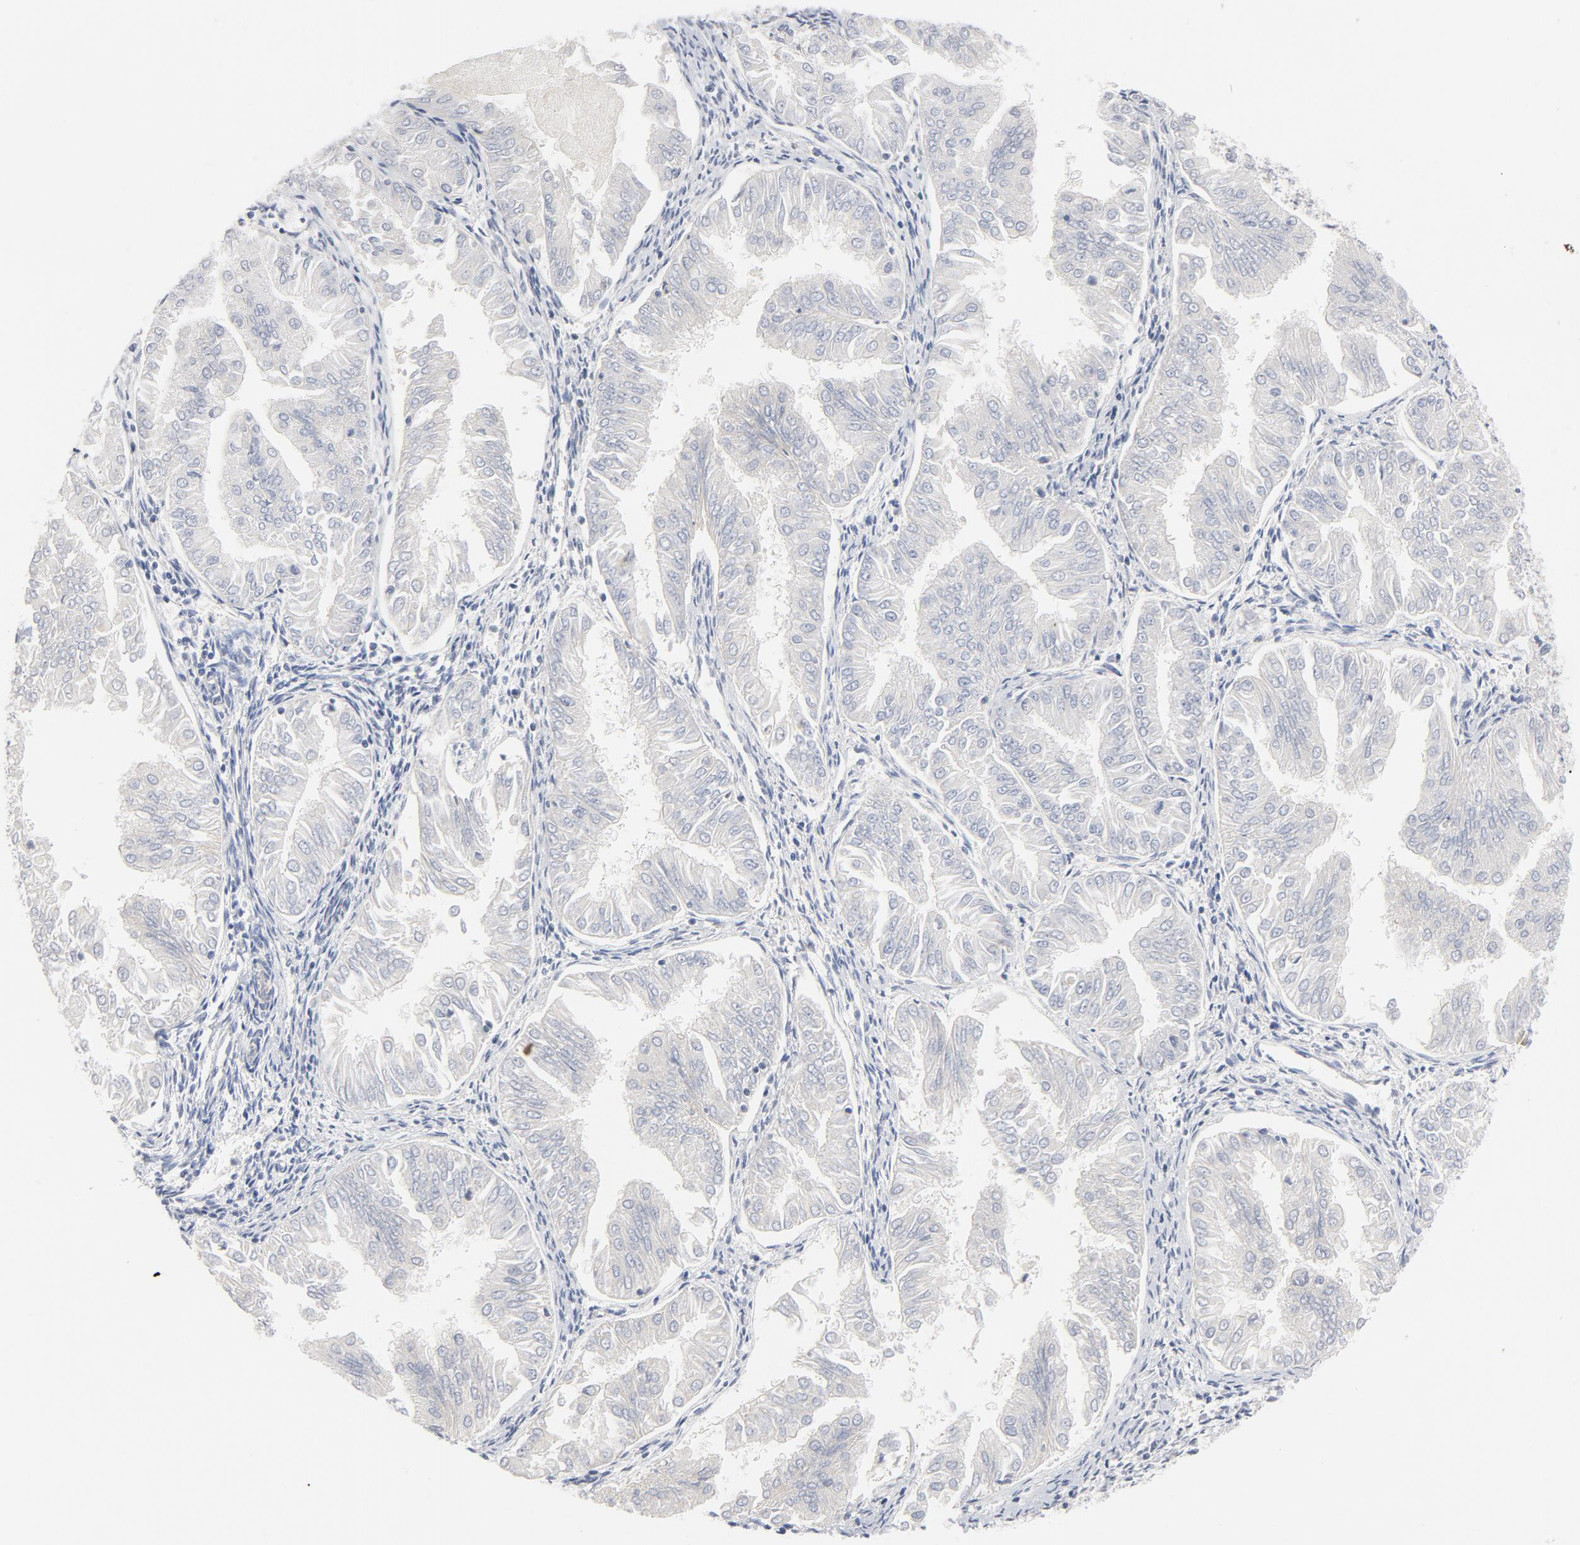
{"staining": {"intensity": "negative", "quantity": "none", "location": "none"}, "tissue": "endometrial cancer", "cell_type": "Tumor cells", "image_type": "cancer", "snomed": [{"axis": "morphology", "description": "Adenocarcinoma, NOS"}, {"axis": "topography", "description": "Endometrium"}], "caption": "Tumor cells show no significant expression in endometrial adenocarcinoma.", "gene": "ROCK1", "patient": {"sex": "female", "age": 53}}